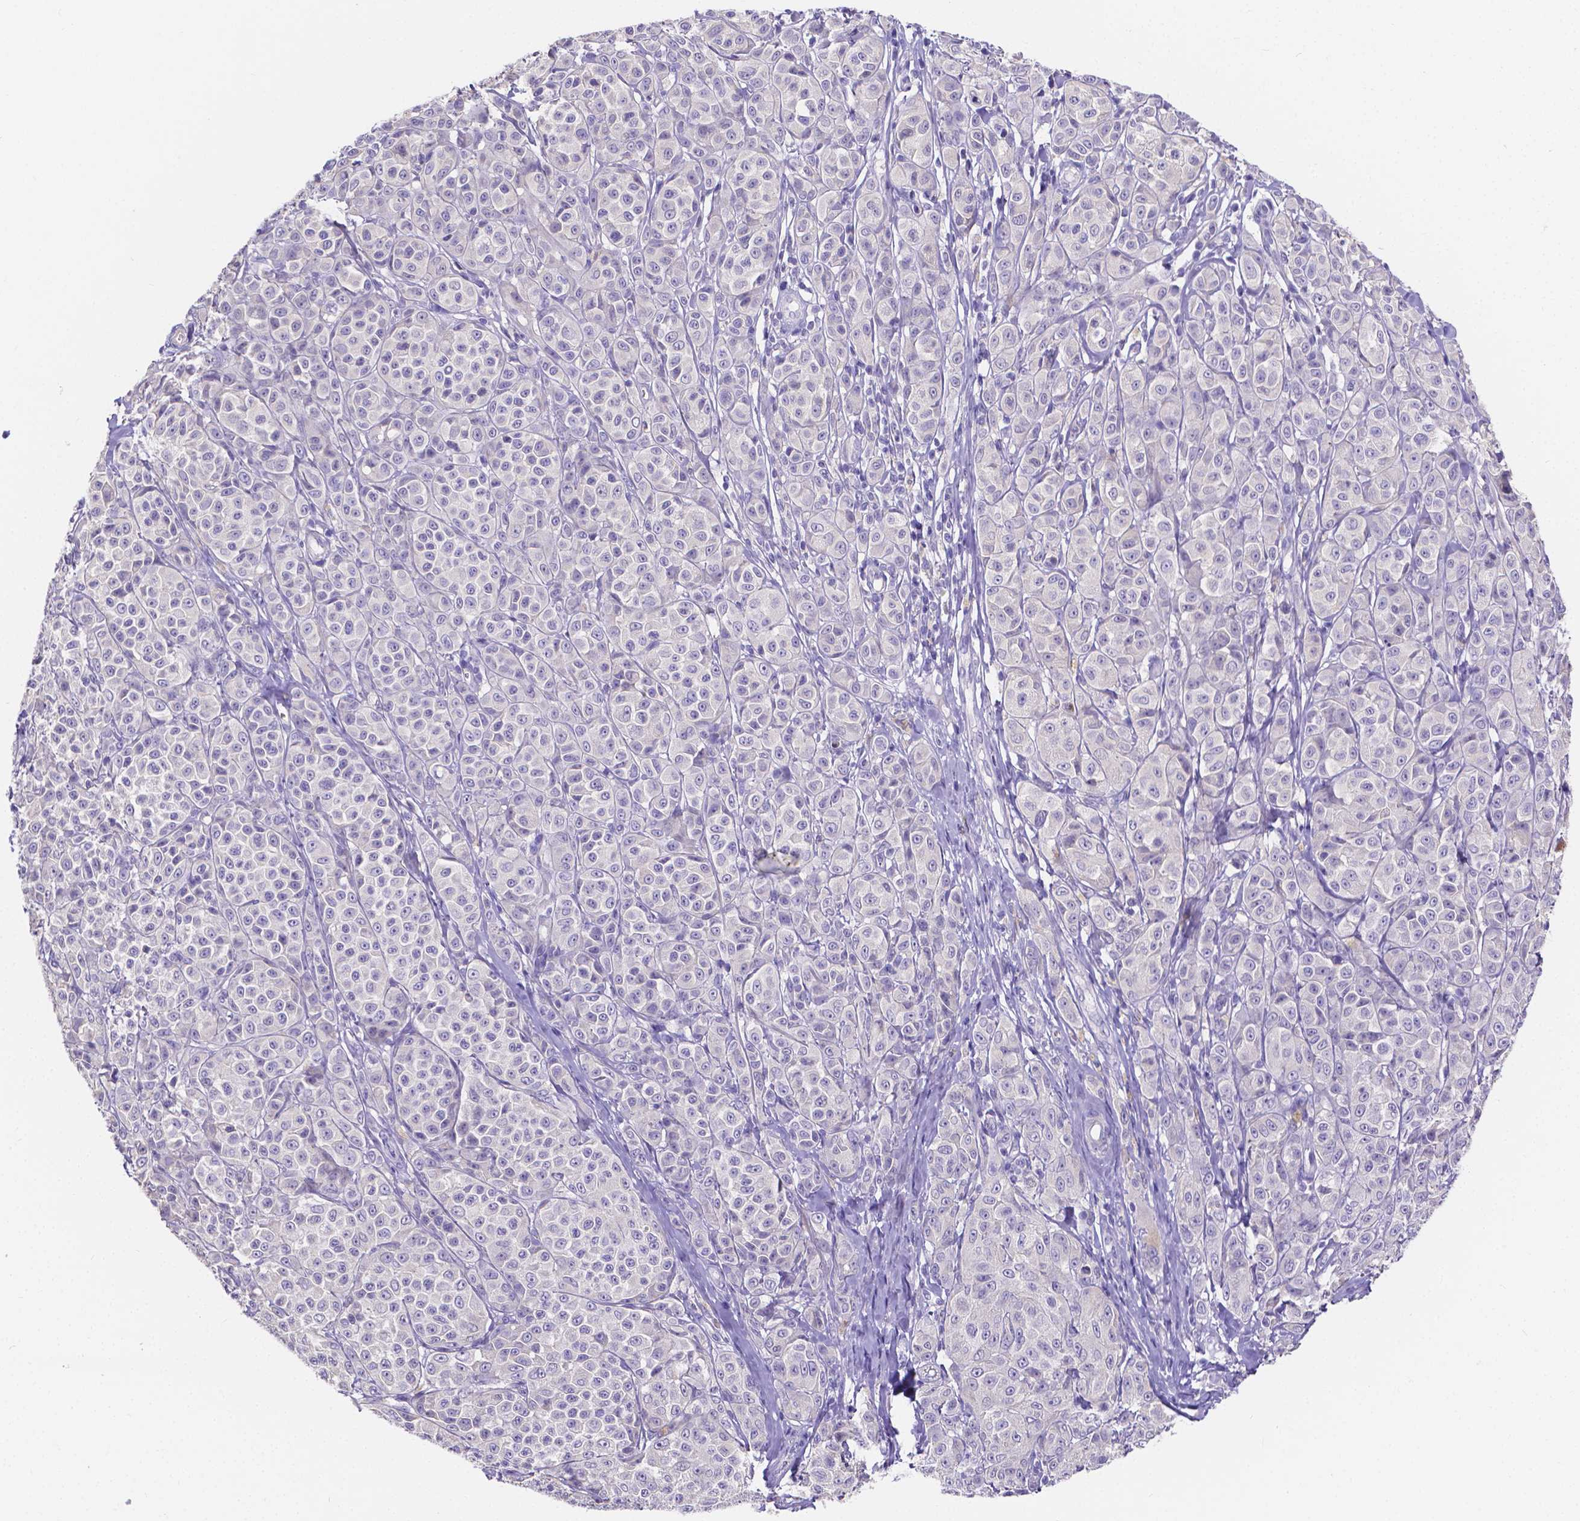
{"staining": {"intensity": "negative", "quantity": "none", "location": "none"}, "tissue": "melanoma", "cell_type": "Tumor cells", "image_type": "cancer", "snomed": [{"axis": "morphology", "description": "Malignant melanoma, NOS"}, {"axis": "topography", "description": "Skin"}], "caption": "DAB (3,3'-diaminobenzidine) immunohistochemical staining of malignant melanoma exhibits no significant staining in tumor cells. (DAB (3,3'-diaminobenzidine) immunohistochemistry (IHC) visualized using brightfield microscopy, high magnification).", "gene": "ATP6V1D", "patient": {"sex": "male", "age": 89}}